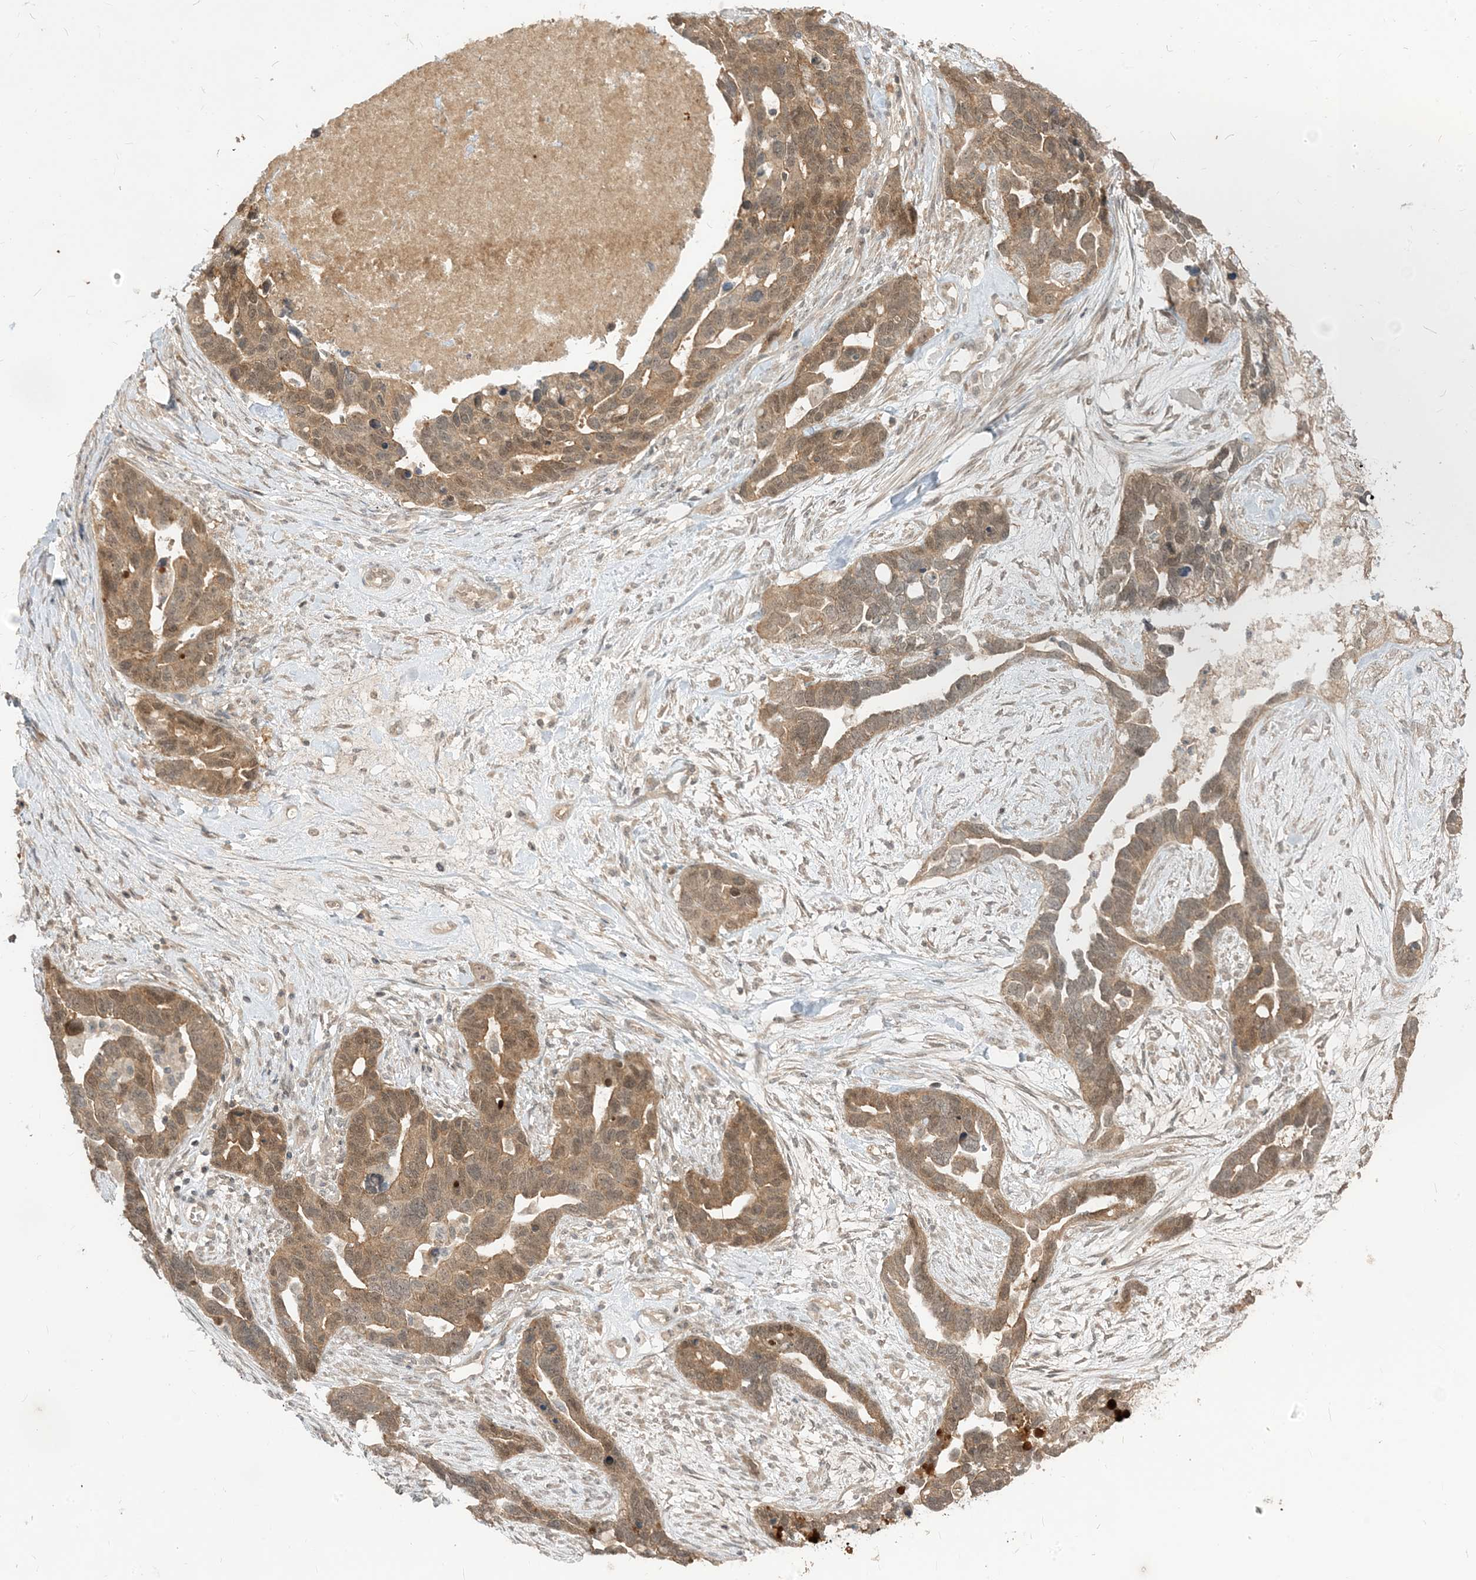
{"staining": {"intensity": "moderate", "quantity": ">75%", "location": "cytoplasmic/membranous,nuclear"}, "tissue": "ovarian cancer", "cell_type": "Tumor cells", "image_type": "cancer", "snomed": [{"axis": "morphology", "description": "Cystadenocarcinoma, serous, NOS"}, {"axis": "topography", "description": "Ovary"}], "caption": "Tumor cells display moderate cytoplasmic/membranous and nuclear staining in about >75% of cells in serous cystadenocarcinoma (ovarian).", "gene": "TBCC", "patient": {"sex": "female", "age": 54}}